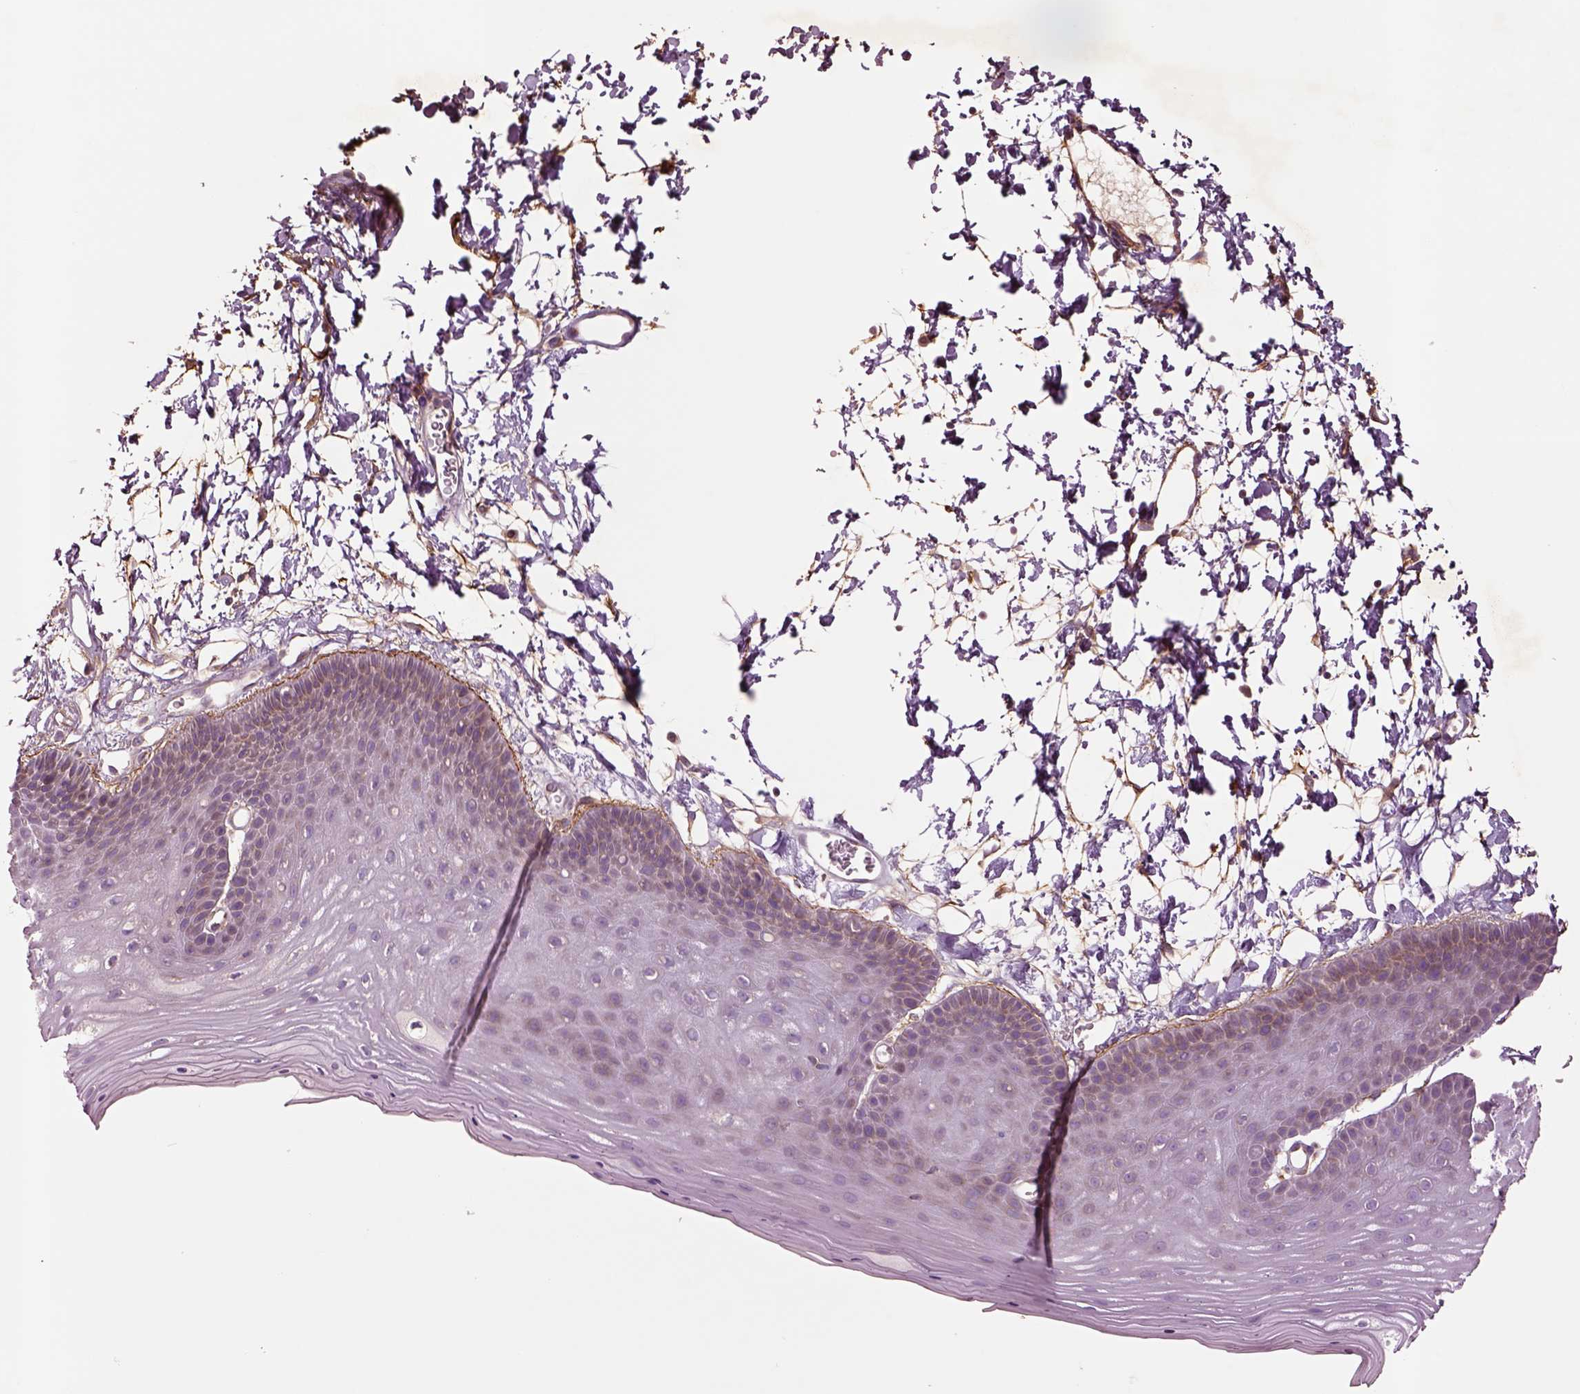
{"staining": {"intensity": "moderate", "quantity": "<25%", "location": "cytoplasmic/membranous"}, "tissue": "skin", "cell_type": "Epidermal cells", "image_type": "normal", "snomed": [{"axis": "morphology", "description": "Normal tissue, NOS"}, {"axis": "topography", "description": "Anal"}], "caption": "Protein analysis of unremarkable skin exhibits moderate cytoplasmic/membranous expression in approximately <25% of epidermal cells. Using DAB (brown) and hematoxylin (blue) stains, captured at high magnification using brightfield microscopy.", "gene": "SEC23A", "patient": {"sex": "male", "age": 53}}